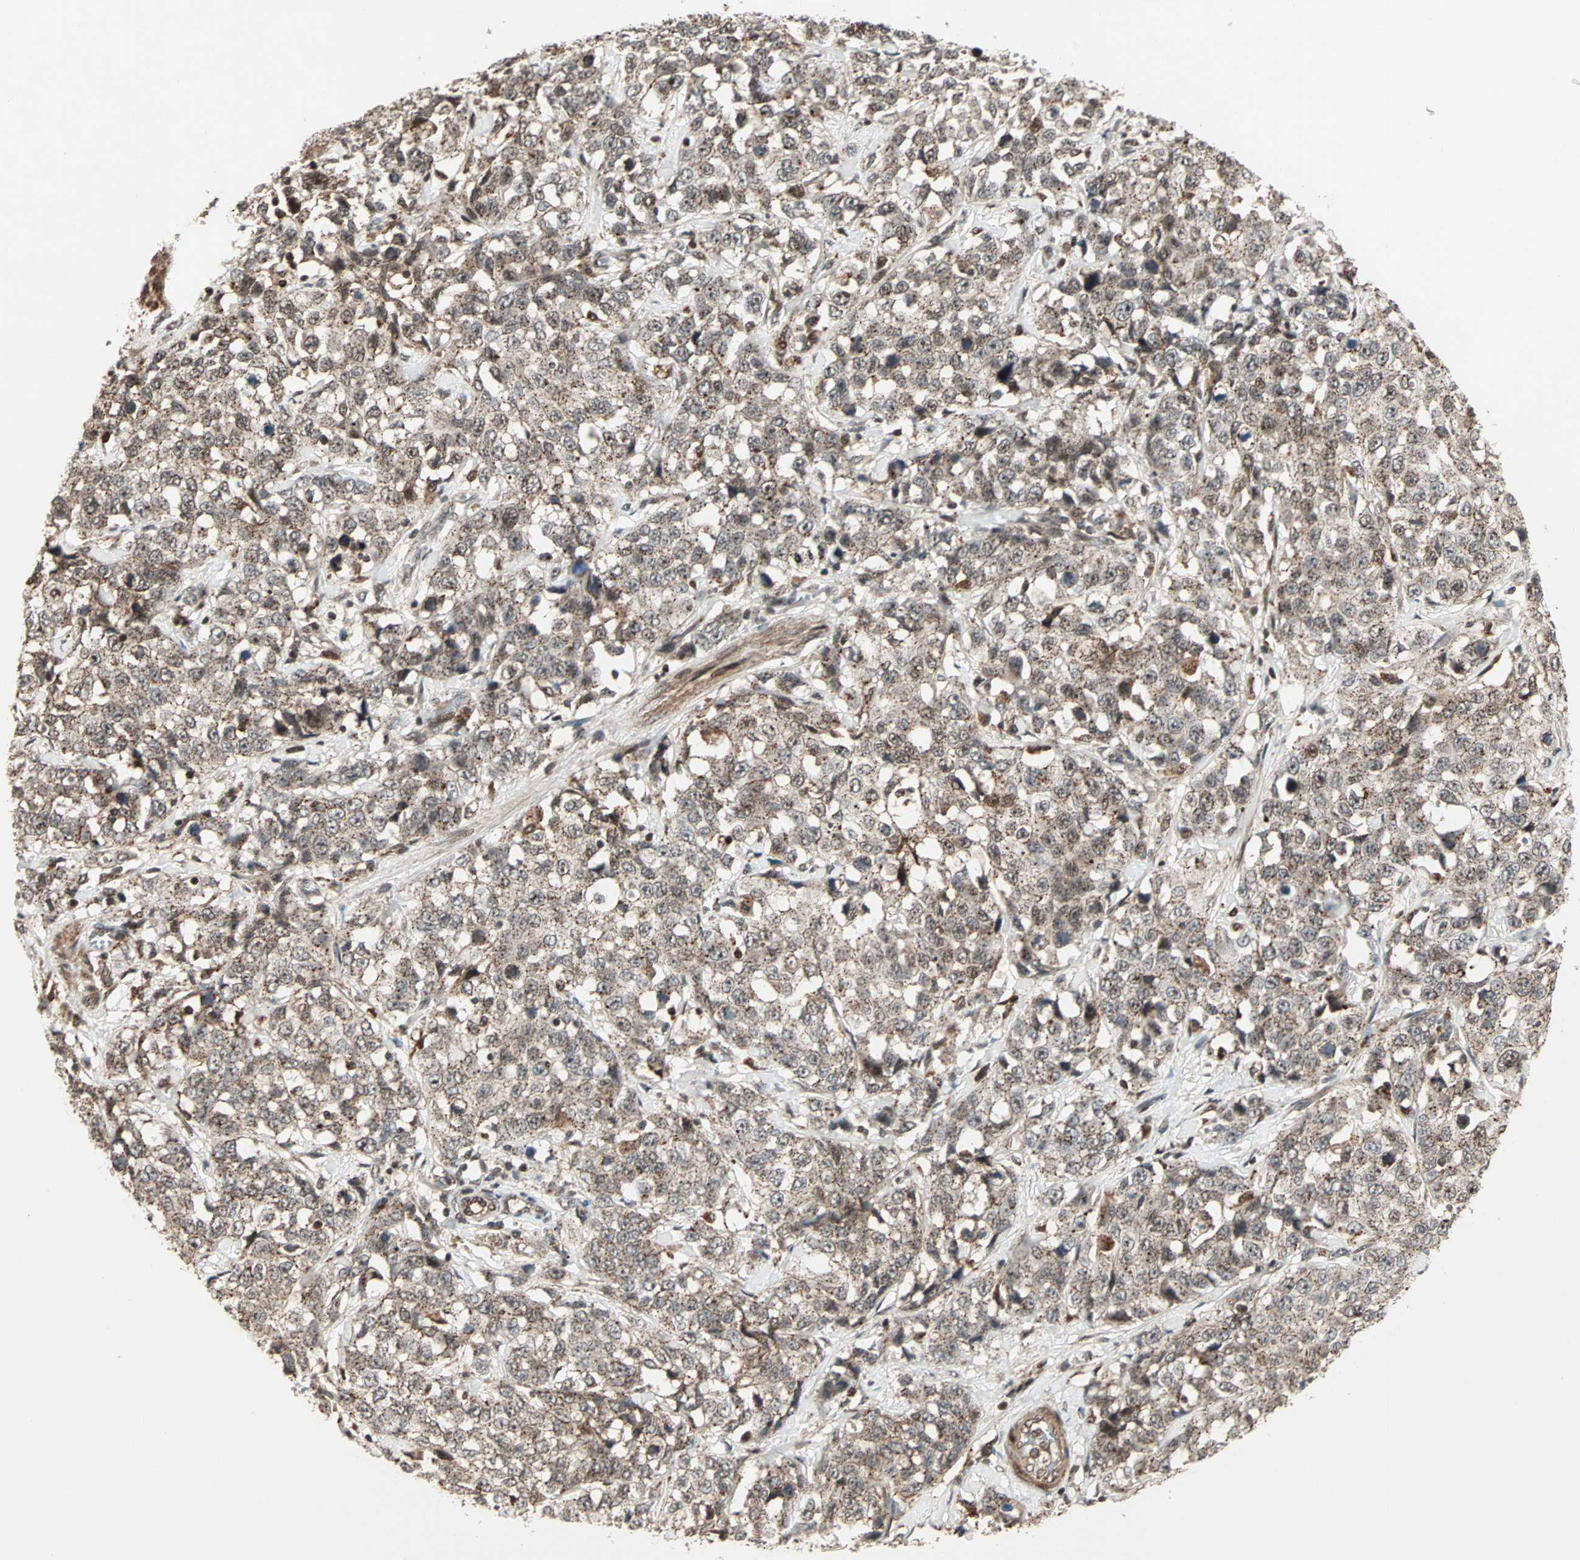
{"staining": {"intensity": "moderate", "quantity": ">75%", "location": "cytoplasmic/membranous,nuclear"}, "tissue": "stomach cancer", "cell_type": "Tumor cells", "image_type": "cancer", "snomed": [{"axis": "morphology", "description": "Normal tissue, NOS"}, {"axis": "morphology", "description": "Adenocarcinoma, NOS"}, {"axis": "topography", "description": "Stomach"}], "caption": "Immunohistochemical staining of stomach adenocarcinoma exhibits moderate cytoplasmic/membranous and nuclear protein positivity in about >75% of tumor cells.", "gene": "ZBED9", "patient": {"sex": "male", "age": 48}}